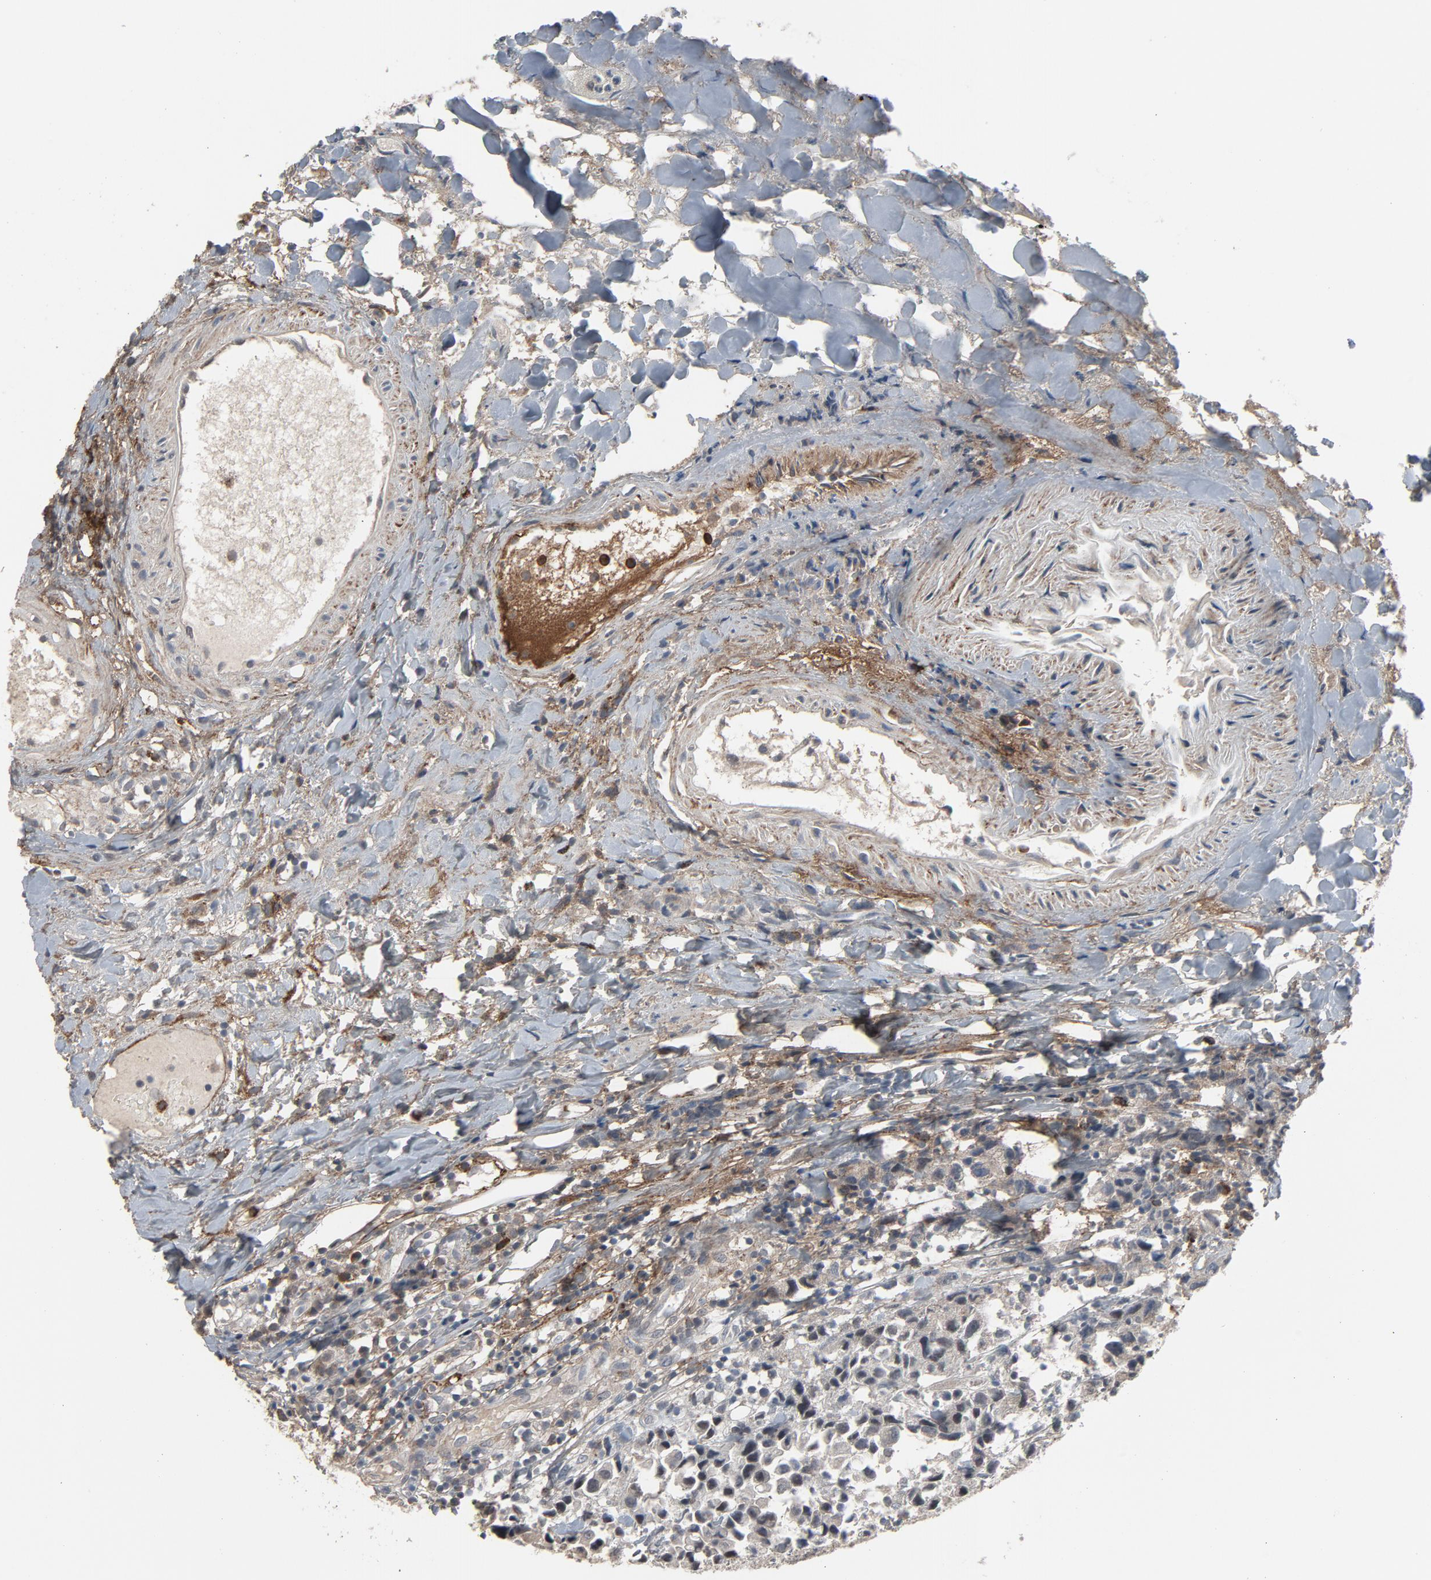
{"staining": {"intensity": "negative", "quantity": "none", "location": "none"}, "tissue": "urothelial cancer", "cell_type": "Tumor cells", "image_type": "cancer", "snomed": [{"axis": "morphology", "description": "Urothelial carcinoma, High grade"}, {"axis": "topography", "description": "Urinary bladder"}], "caption": "This photomicrograph is of high-grade urothelial carcinoma stained with immunohistochemistry (IHC) to label a protein in brown with the nuclei are counter-stained blue. There is no staining in tumor cells.", "gene": "PDZD4", "patient": {"sex": "female", "age": 75}}